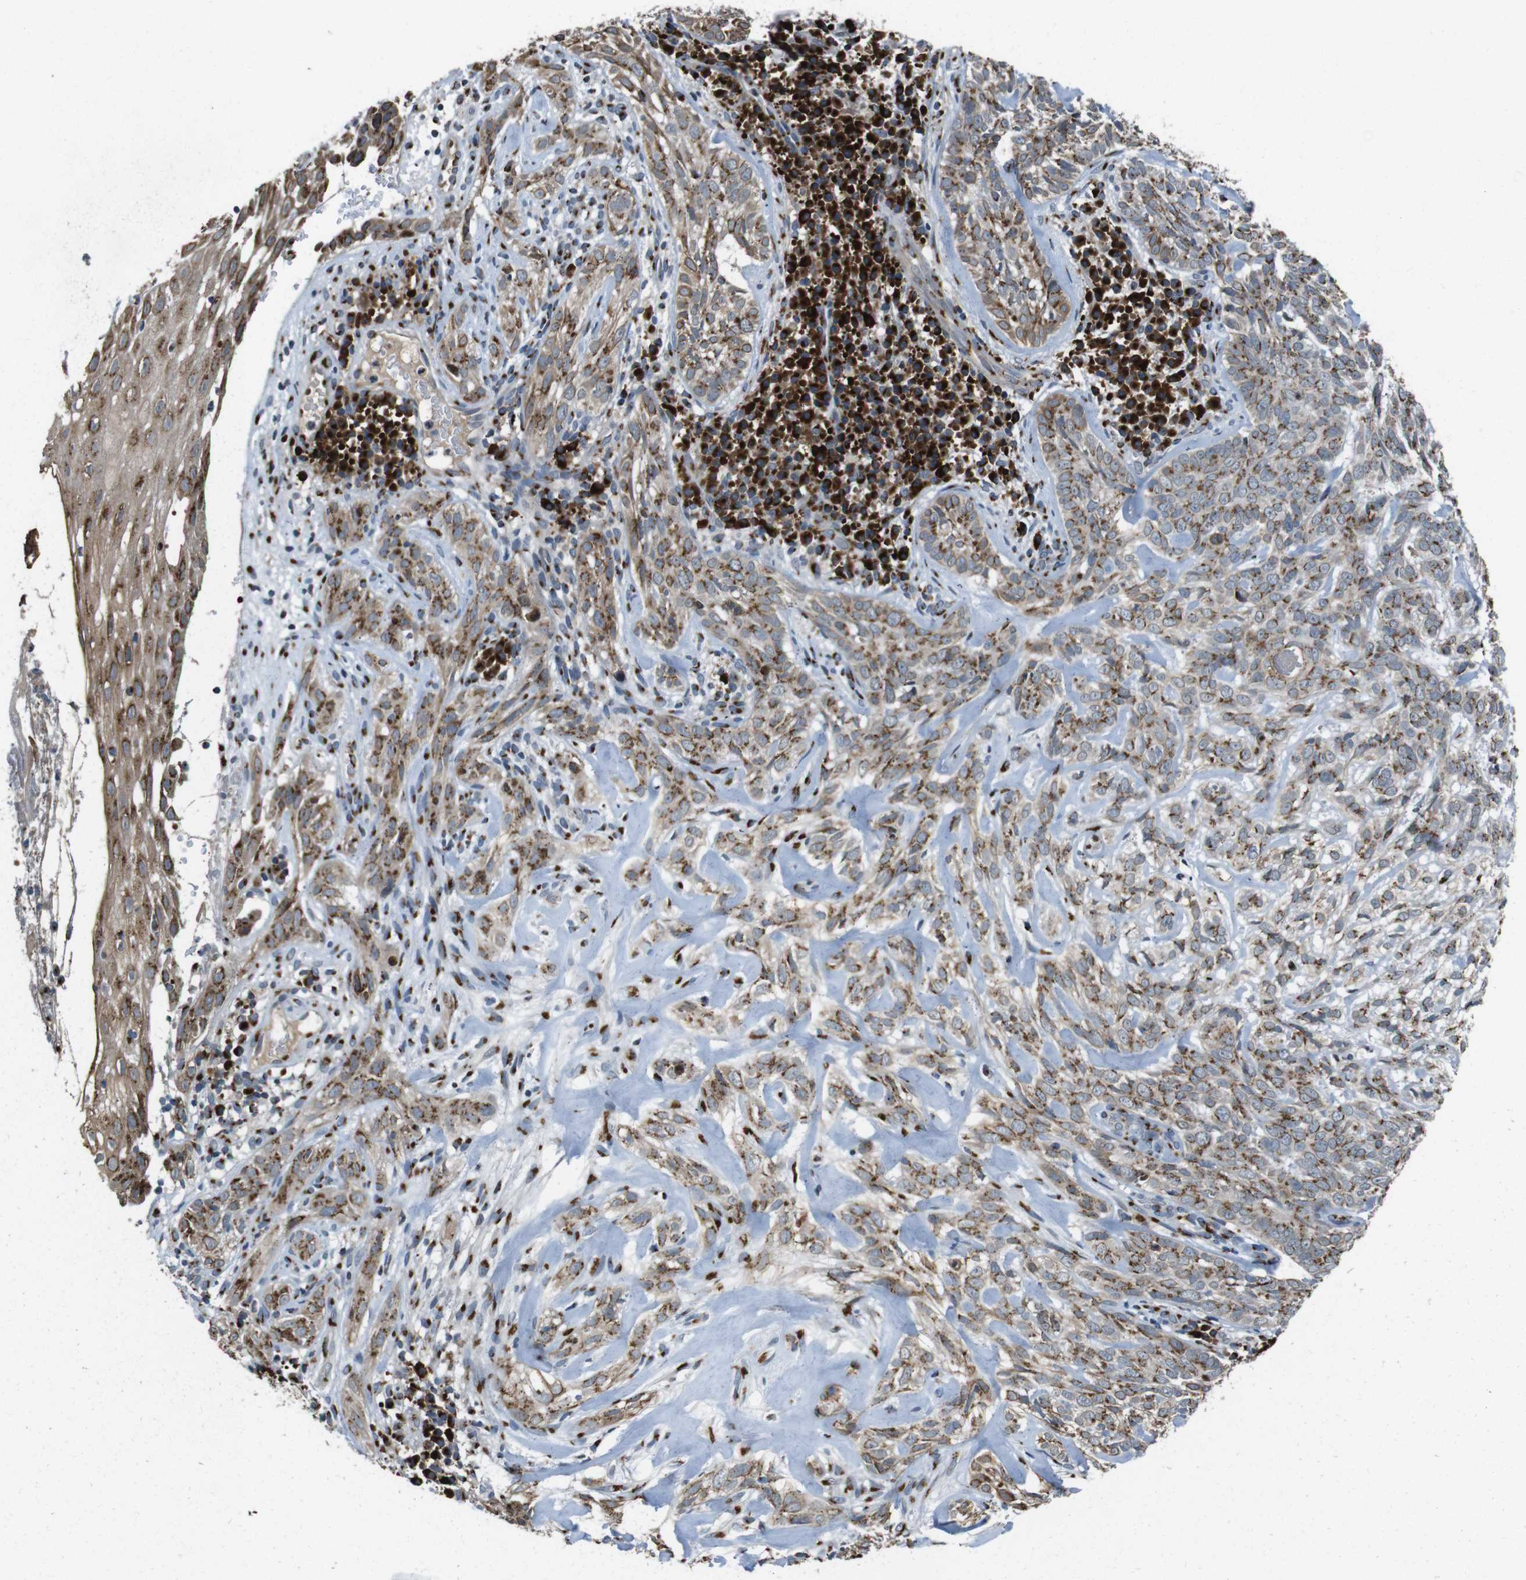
{"staining": {"intensity": "moderate", "quantity": ">75%", "location": "cytoplasmic/membranous"}, "tissue": "skin cancer", "cell_type": "Tumor cells", "image_type": "cancer", "snomed": [{"axis": "morphology", "description": "Basal cell carcinoma"}, {"axis": "topography", "description": "Skin"}], "caption": "Brown immunohistochemical staining in skin basal cell carcinoma exhibits moderate cytoplasmic/membranous staining in about >75% of tumor cells.", "gene": "ZFPL1", "patient": {"sex": "male", "age": 72}}